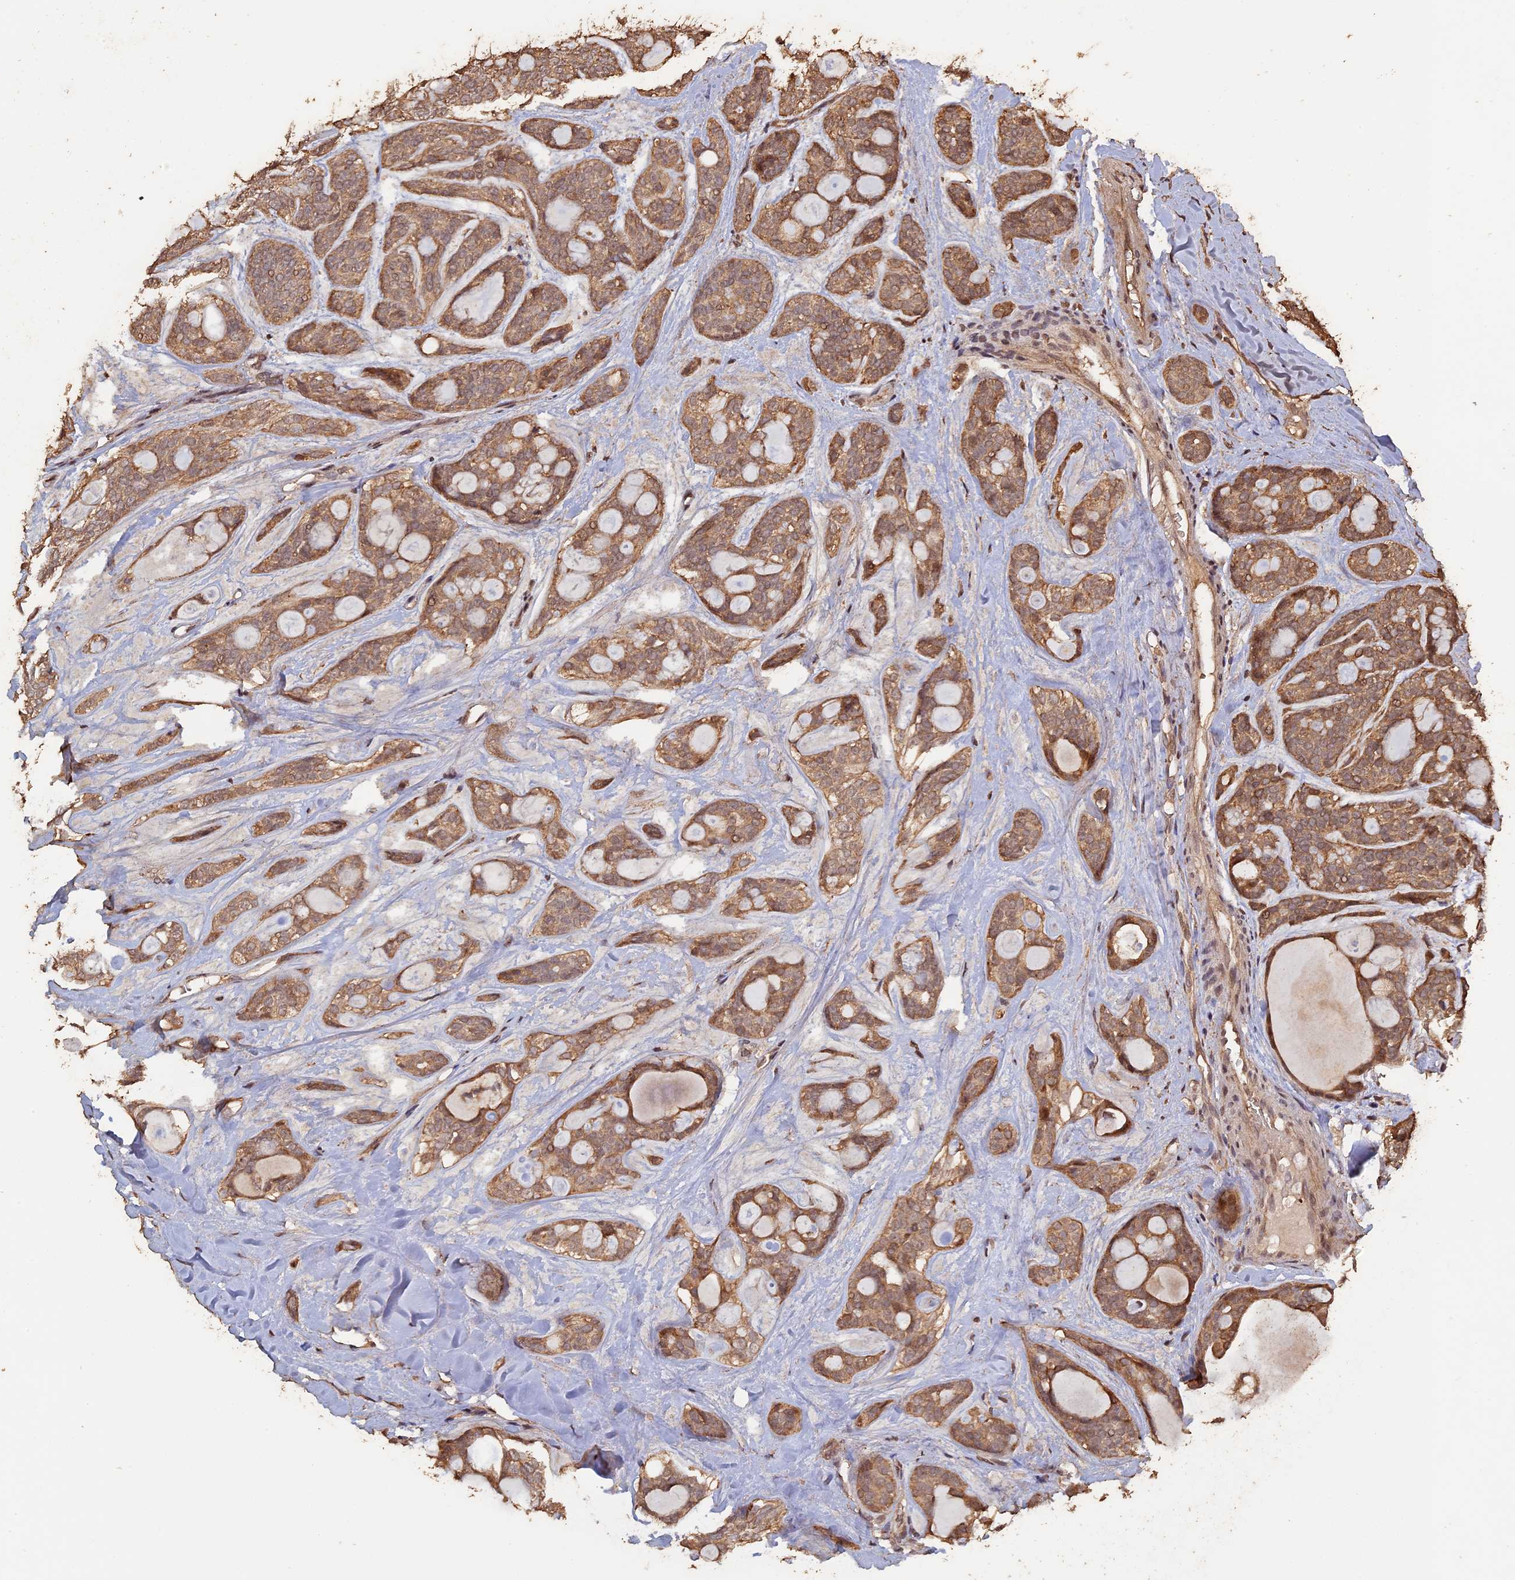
{"staining": {"intensity": "moderate", "quantity": ">75%", "location": "cytoplasmic/membranous"}, "tissue": "head and neck cancer", "cell_type": "Tumor cells", "image_type": "cancer", "snomed": [{"axis": "morphology", "description": "Adenocarcinoma, NOS"}, {"axis": "topography", "description": "Head-Neck"}], "caption": "Approximately >75% of tumor cells in human adenocarcinoma (head and neck) show moderate cytoplasmic/membranous protein staining as visualized by brown immunohistochemical staining.", "gene": "HUNK", "patient": {"sex": "male", "age": 66}}